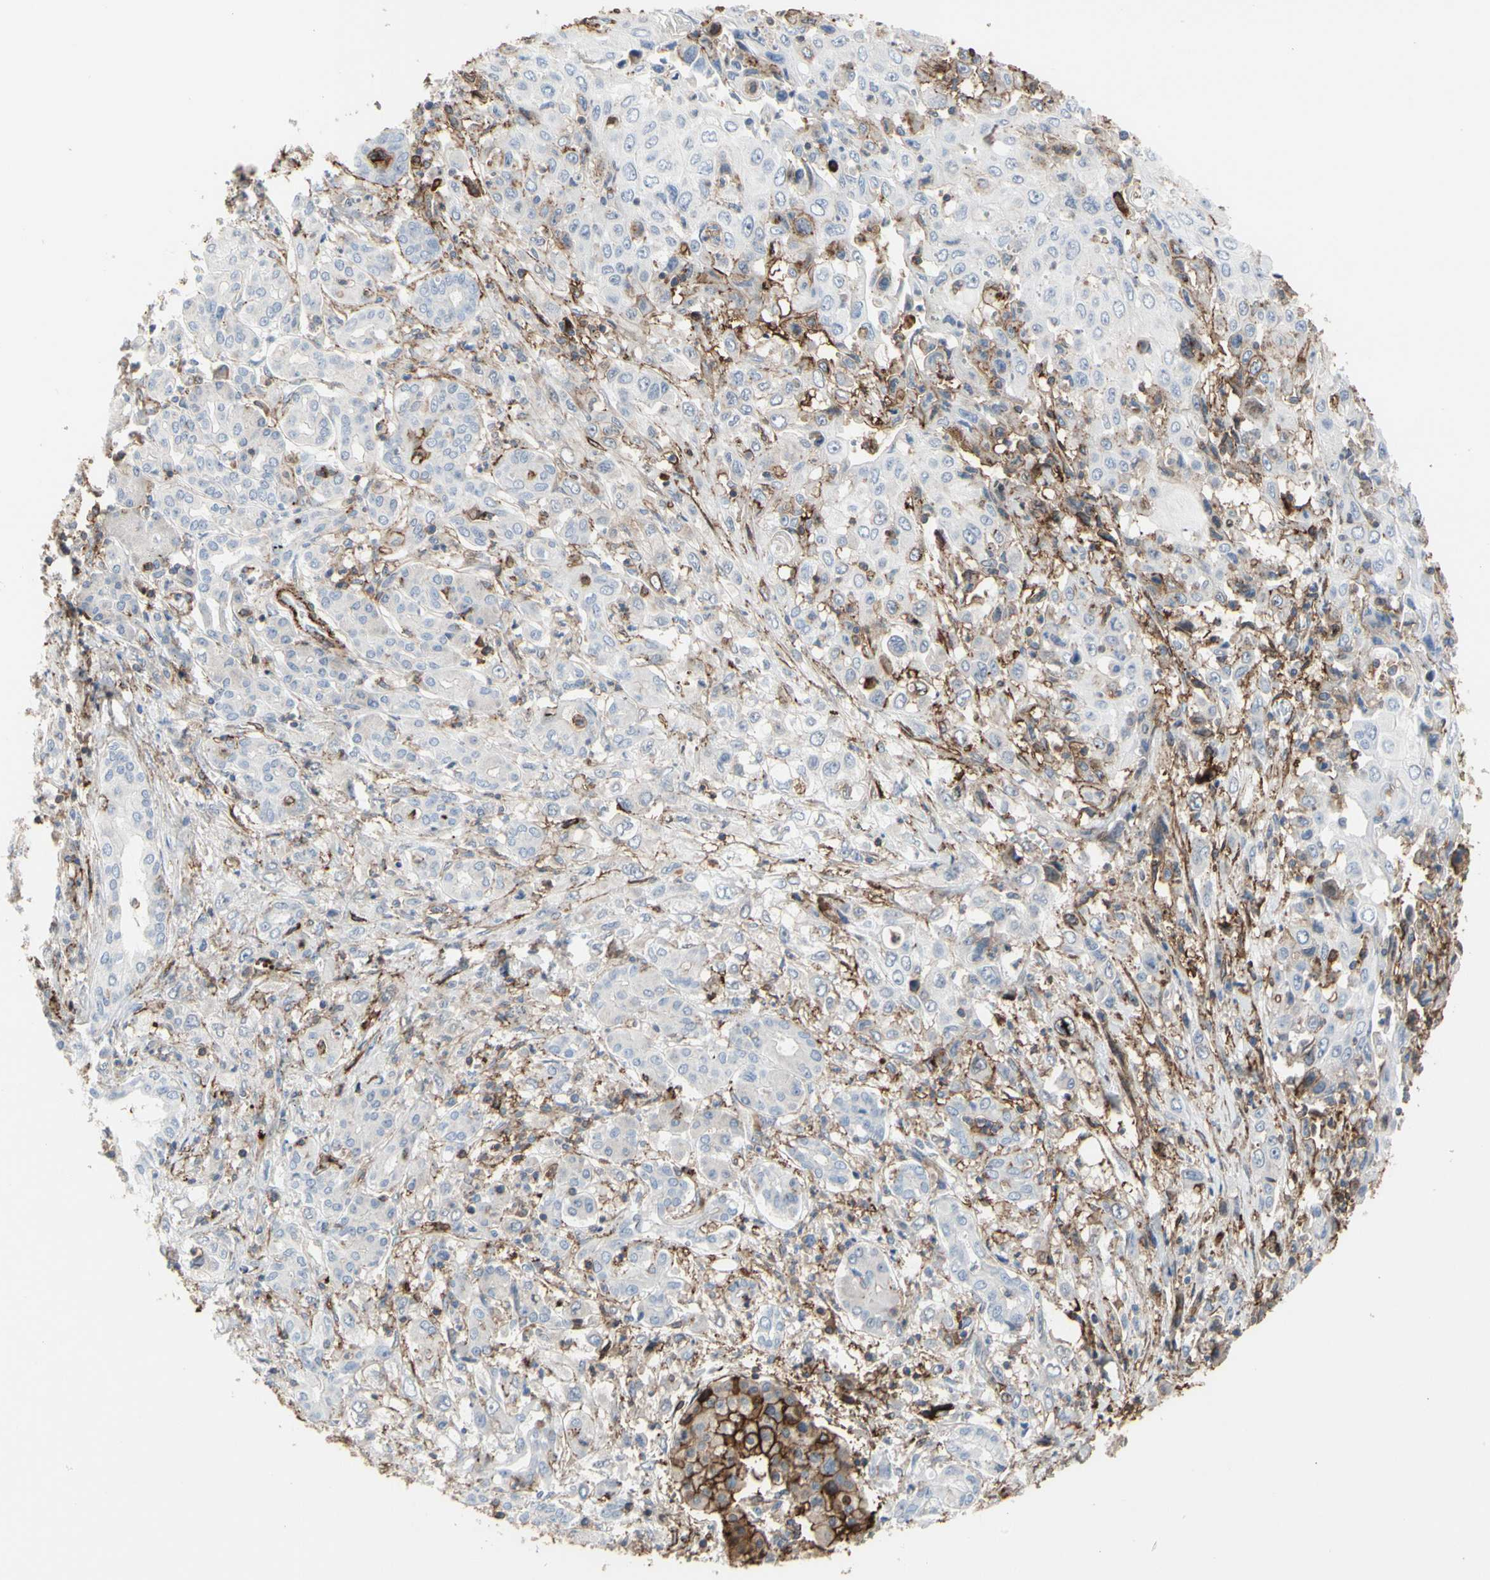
{"staining": {"intensity": "weak", "quantity": "25%-75%", "location": "cytoplasmic/membranous"}, "tissue": "pancreatic cancer", "cell_type": "Tumor cells", "image_type": "cancer", "snomed": [{"axis": "morphology", "description": "Adenocarcinoma, NOS"}, {"axis": "topography", "description": "Pancreas"}], "caption": "Immunohistochemical staining of pancreatic cancer displays low levels of weak cytoplasmic/membranous expression in about 25%-75% of tumor cells.", "gene": "ANXA6", "patient": {"sex": "male", "age": 70}}